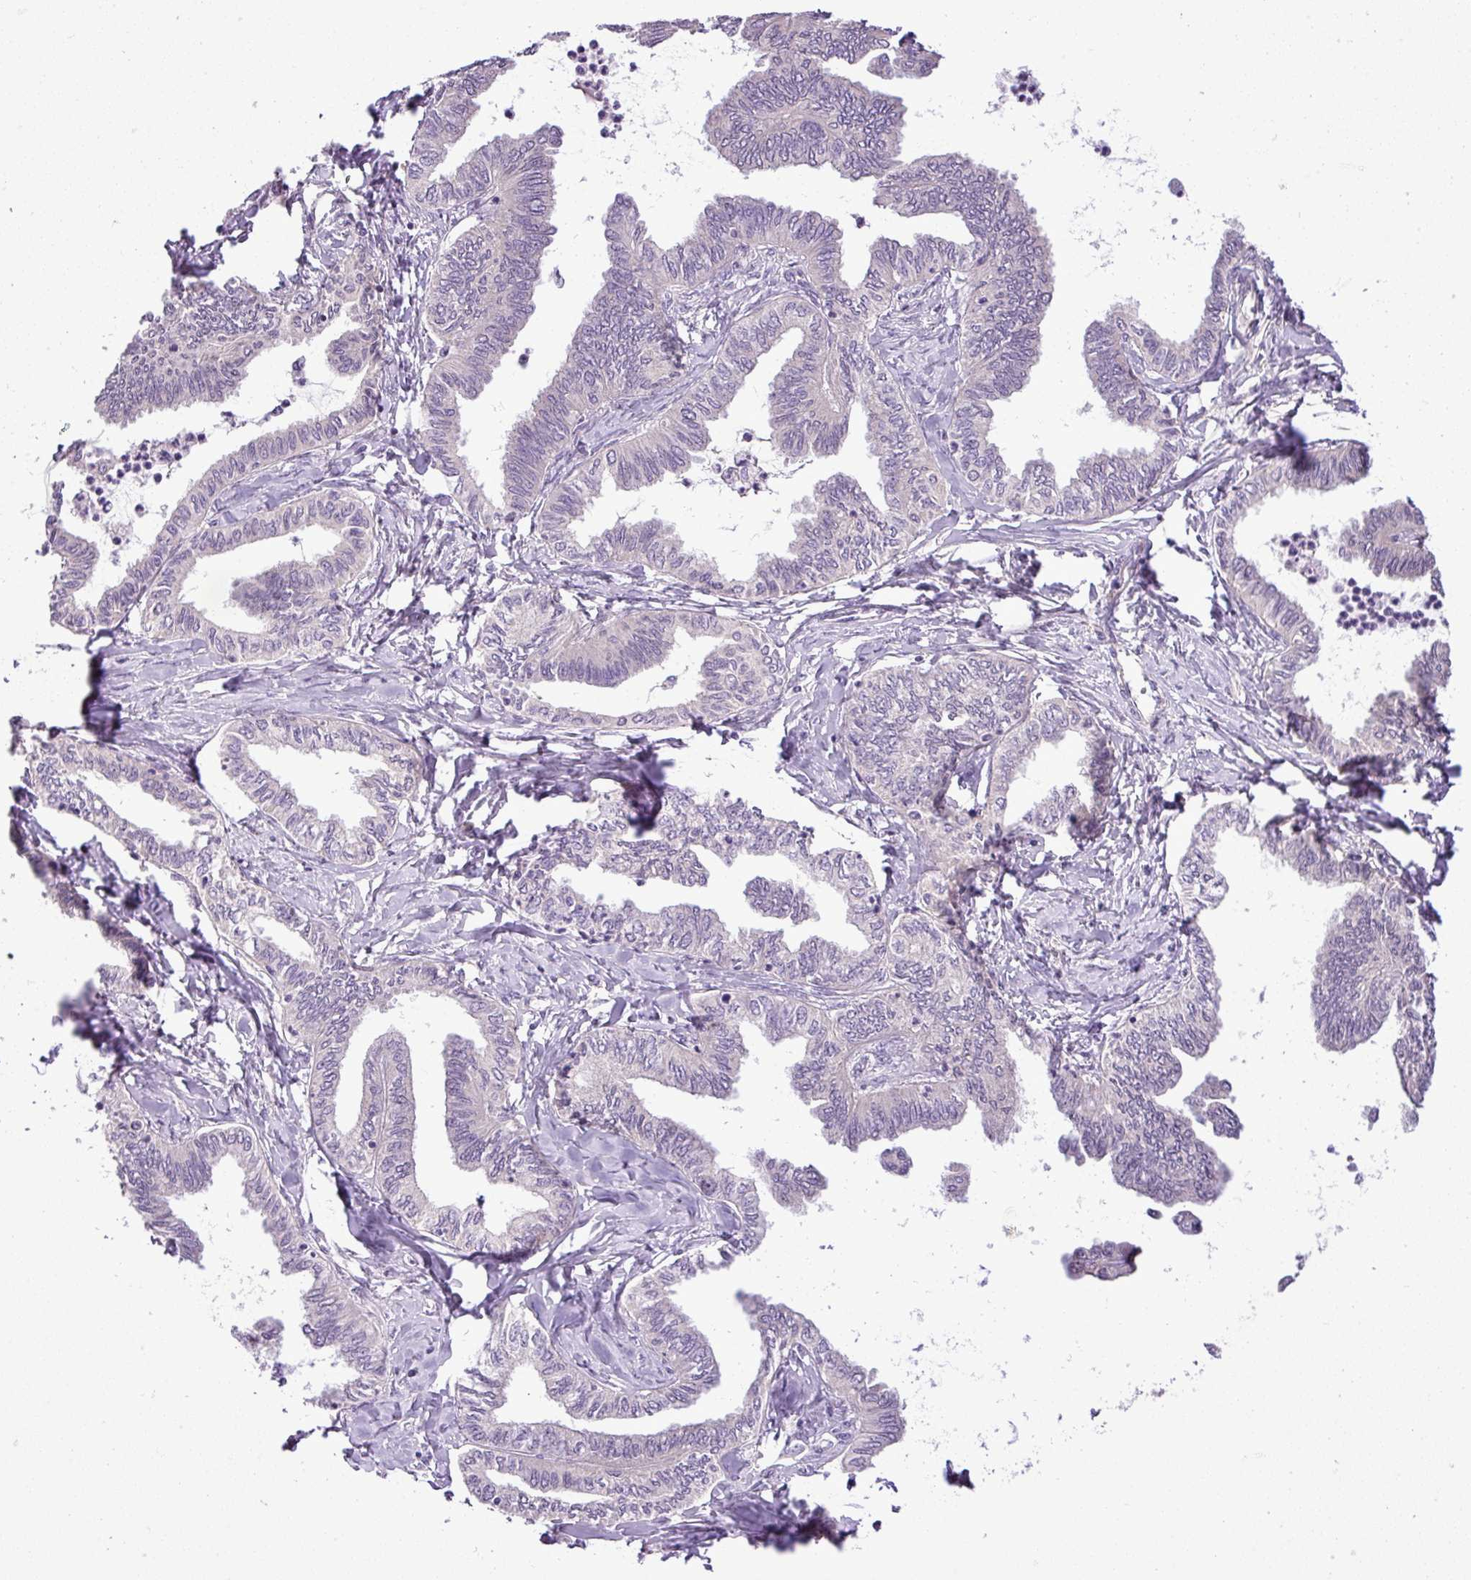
{"staining": {"intensity": "negative", "quantity": "none", "location": "none"}, "tissue": "ovarian cancer", "cell_type": "Tumor cells", "image_type": "cancer", "snomed": [{"axis": "morphology", "description": "Carcinoma, endometroid"}, {"axis": "topography", "description": "Ovary"}], "caption": "DAB immunohistochemical staining of human ovarian cancer (endometroid carcinoma) displays no significant expression in tumor cells.", "gene": "MOCS3", "patient": {"sex": "female", "age": 70}}